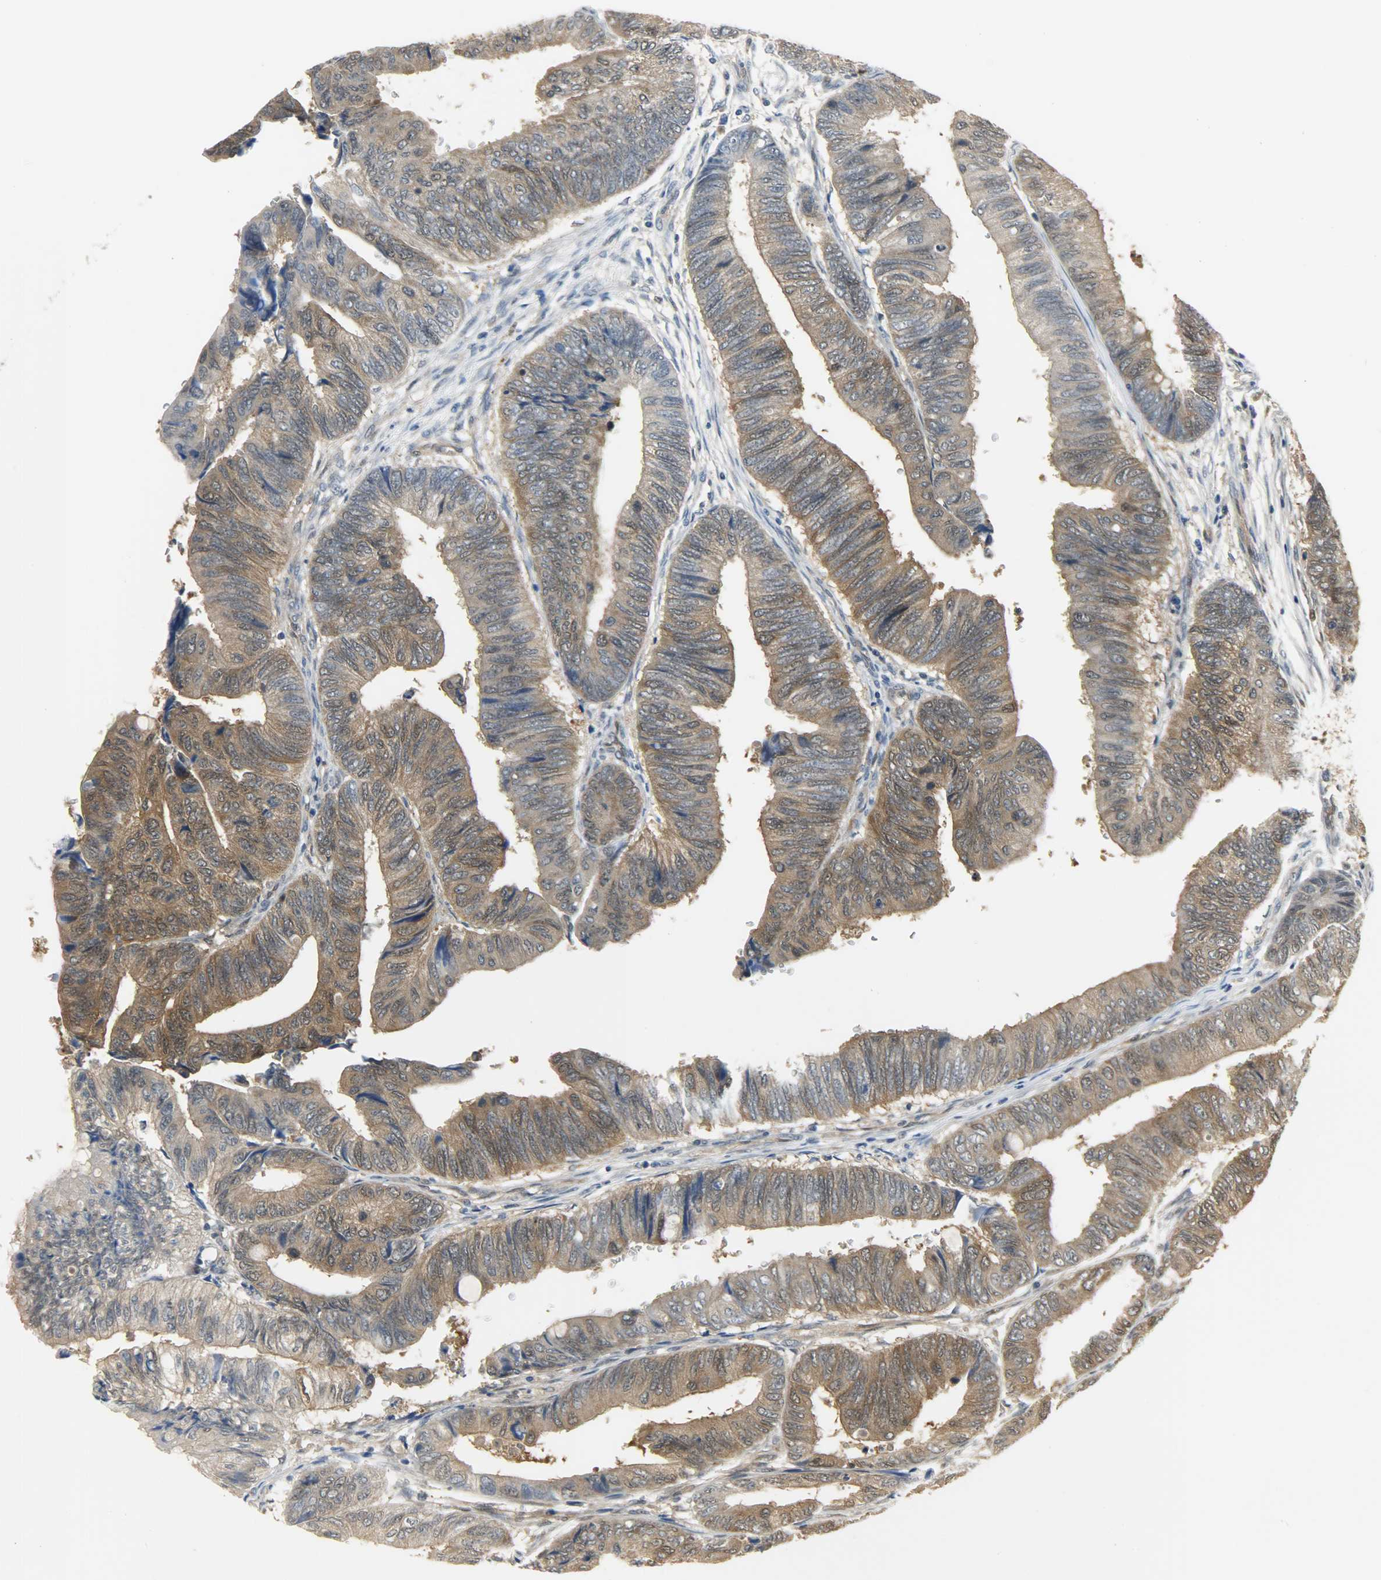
{"staining": {"intensity": "strong", "quantity": ">75%", "location": "cytoplasmic/membranous,nuclear"}, "tissue": "colorectal cancer", "cell_type": "Tumor cells", "image_type": "cancer", "snomed": [{"axis": "morphology", "description": "Normal tissue, NOS"}, {"axis": "morphology", "description": "Adenocarcinoma, NOS"}, {"axis": "topography", "description": "Rectum"}, {"axis": "topography", "description": "Peripheral nerve tissue"}], "caption": "Colorectal adenocarcinoma stained with immunohistochemistry demonstrates strong cytoplasmic/membranous and nuclear expression in about >75% of tumor cells.", "gene": "EIF4EBP1", "patient": {"sex": "male", "age": 92}}